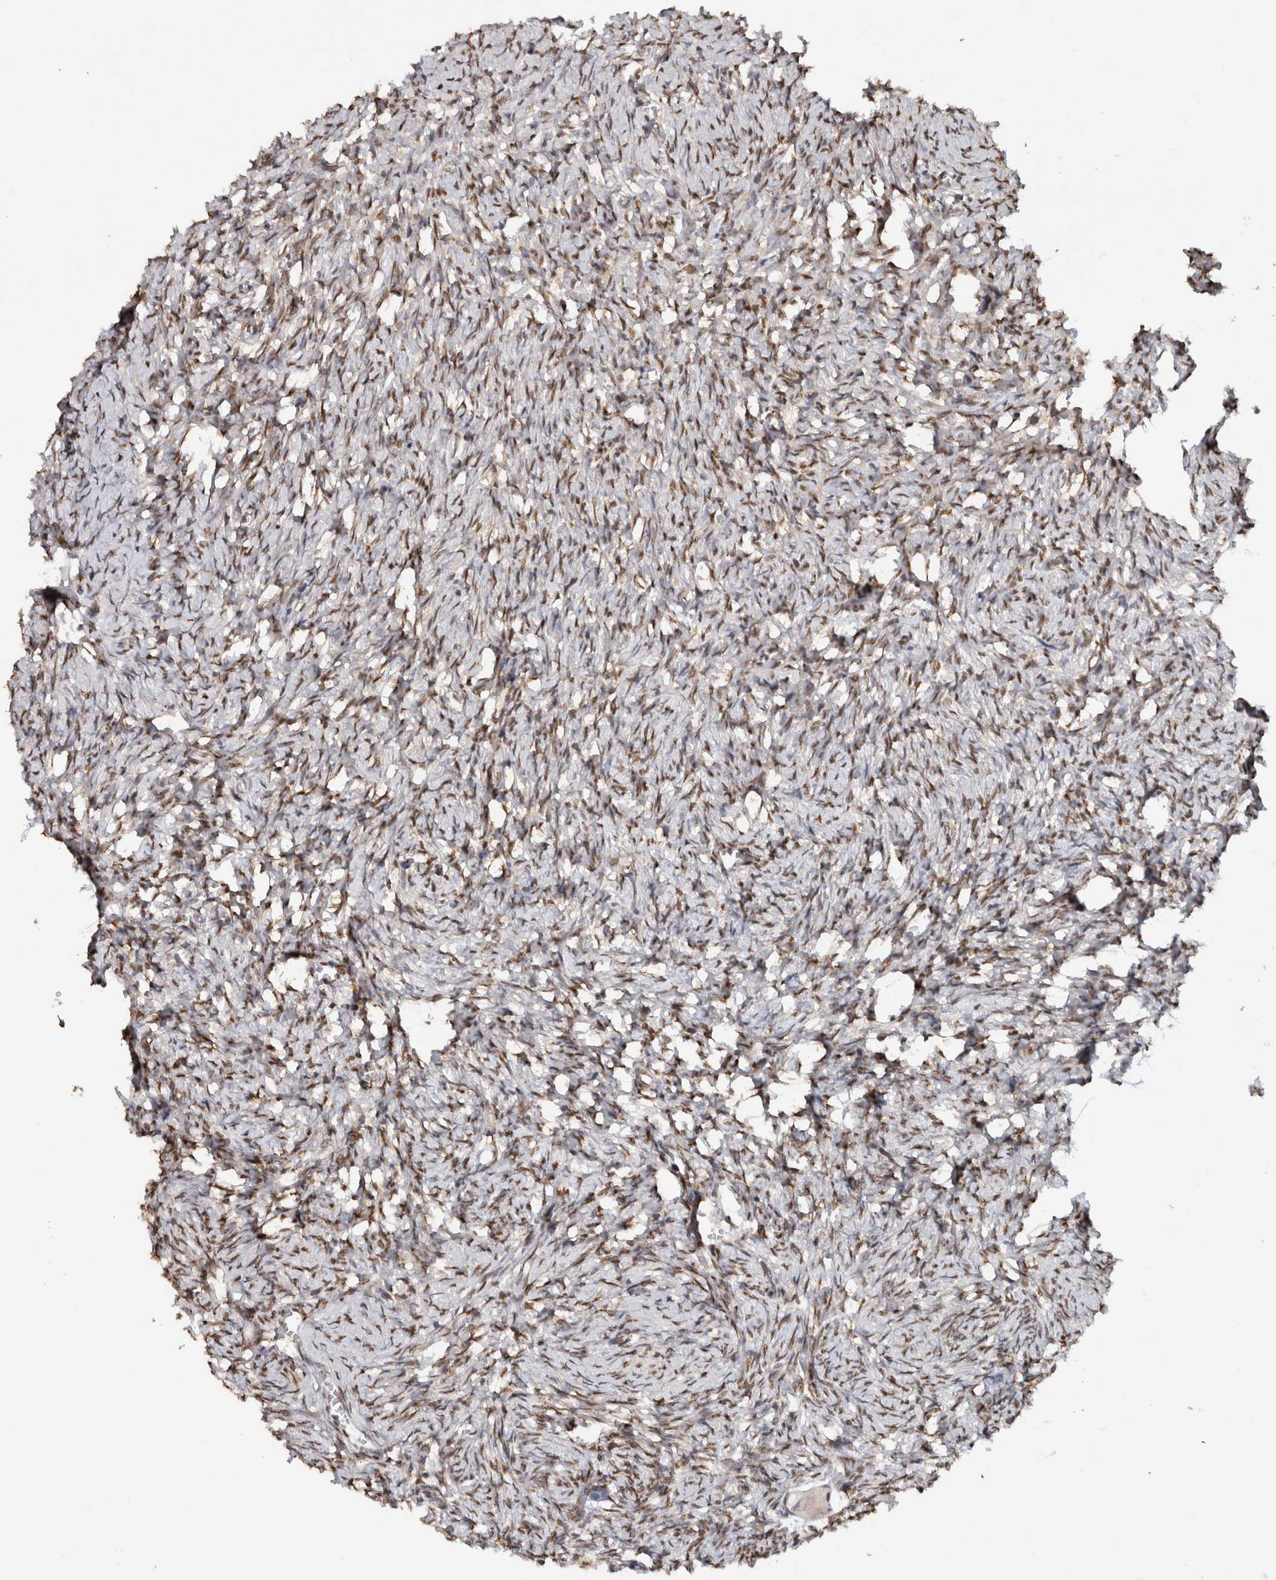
{"staining": {"intensity": "moderate", "quantity": ">75%", "location": "nuclear"}, "tissue": "ovary", "cell_type": "Ovarian stroma cells", "image_type": "normal", "snomed": [{"axis": "morphology", "description": "Normal tissue, NOS"}, {"axis": "topography", "description": "Ovary"}], "caption": "DAB immunohistochemical staining of normal human ovary exhibits moderate nuclear protein positivity in about >75% of ovarian stroma cells.", "gene": "RPS6KA2", "patient": {"sex": "female", "age": 27}}